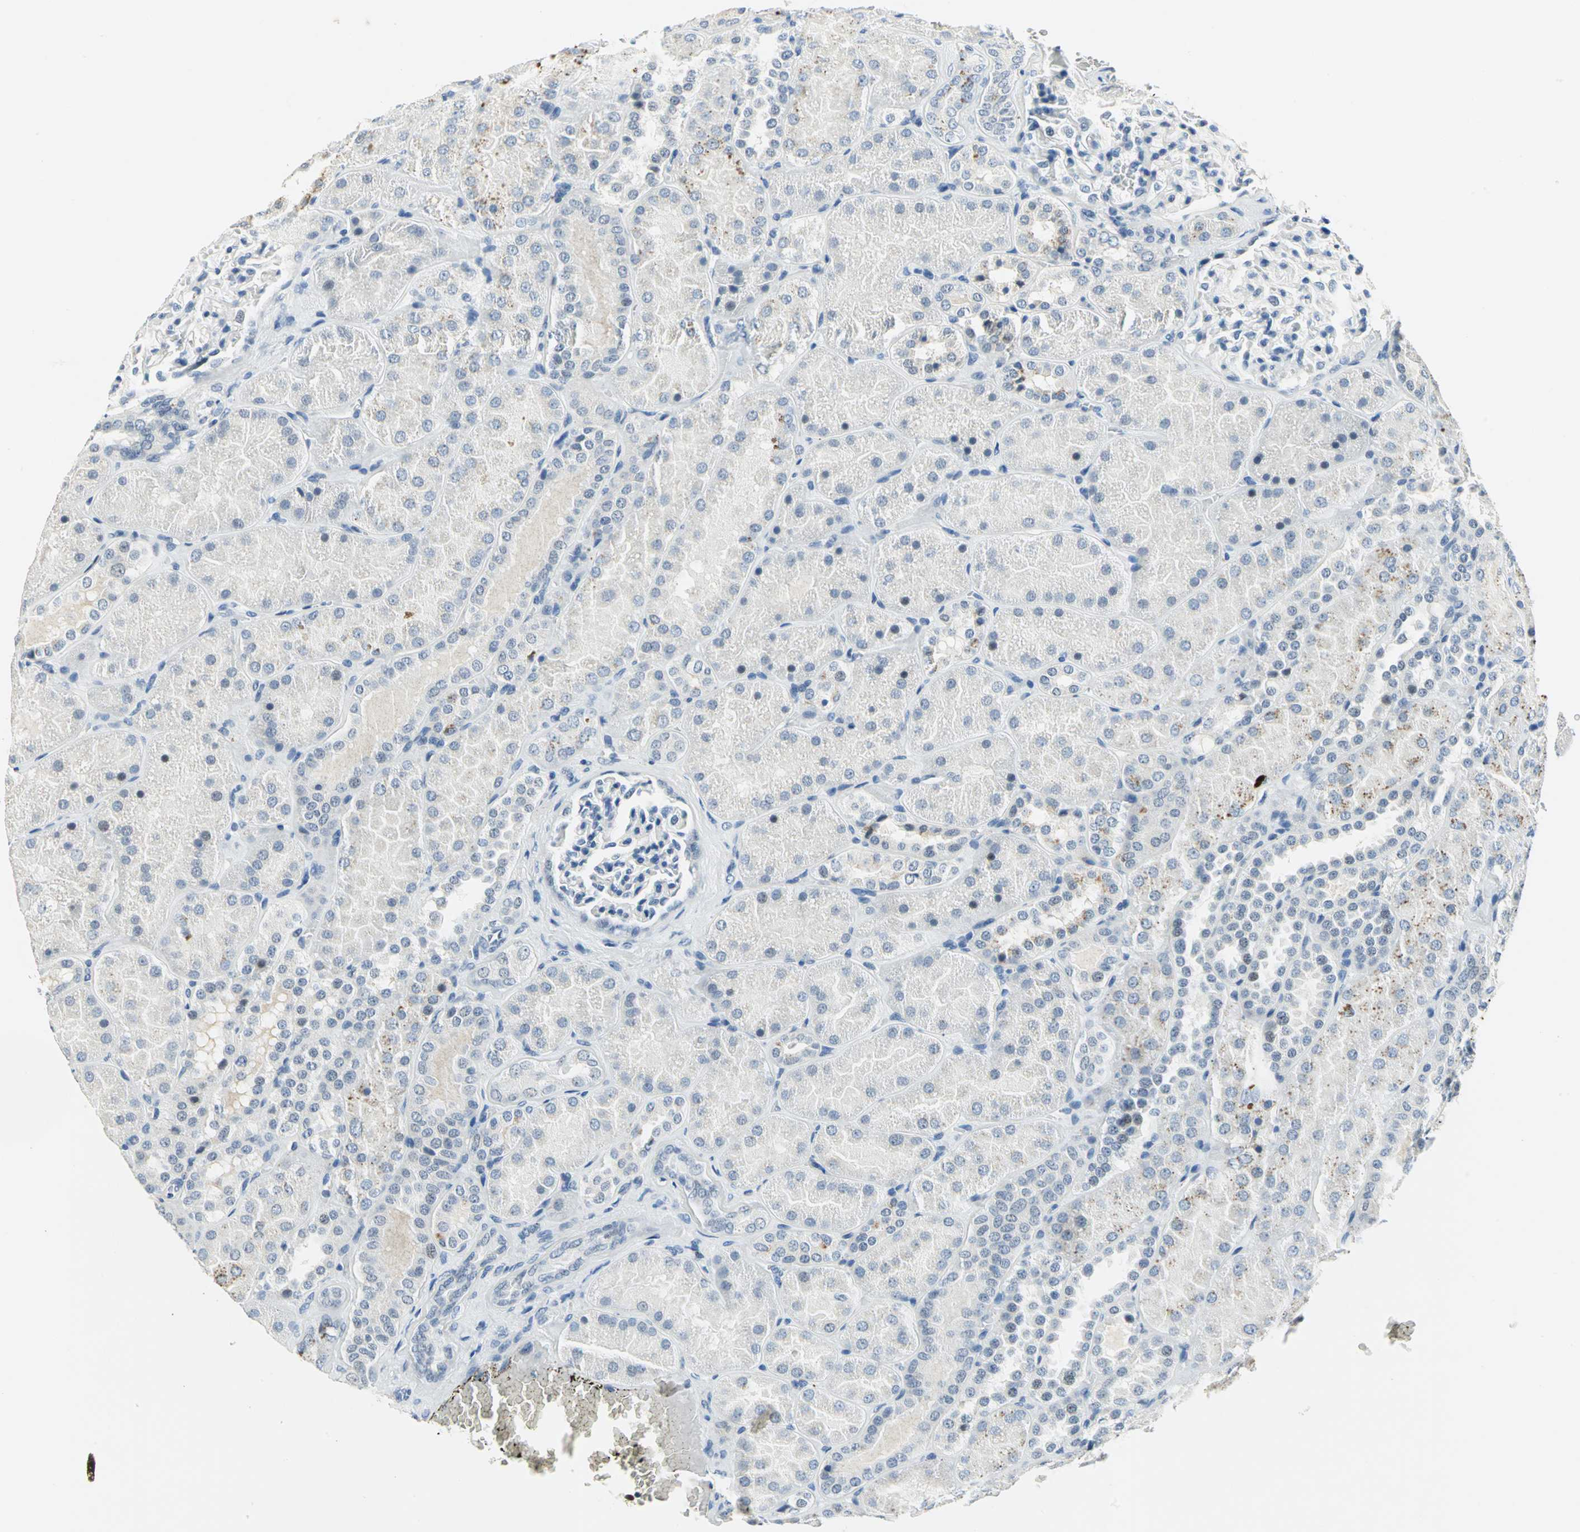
{"staining": {"intensity": "negative", "quantity": "none", "location": "none"}, "tissue": "kidney", "cell_type": "Cells in glomeruli", "image_type": "normal", "snomed": [{"axis": "morphology", "description": "Normal tissue, NOS"}, {"axis": "topography", "description": "Kidney"}], "caption": "IHC histopathology image of normal kidney: human kidney stained with DAB (3,3'-diaminobenzidine) displays no significant protein expression in cells in glomeruli. The staining is performed using DAB brown chromogen with nuclei counter-stained in using hematoxylin.", "gene": "RAD17", "patient": {"sex": "male", "age": 28}}